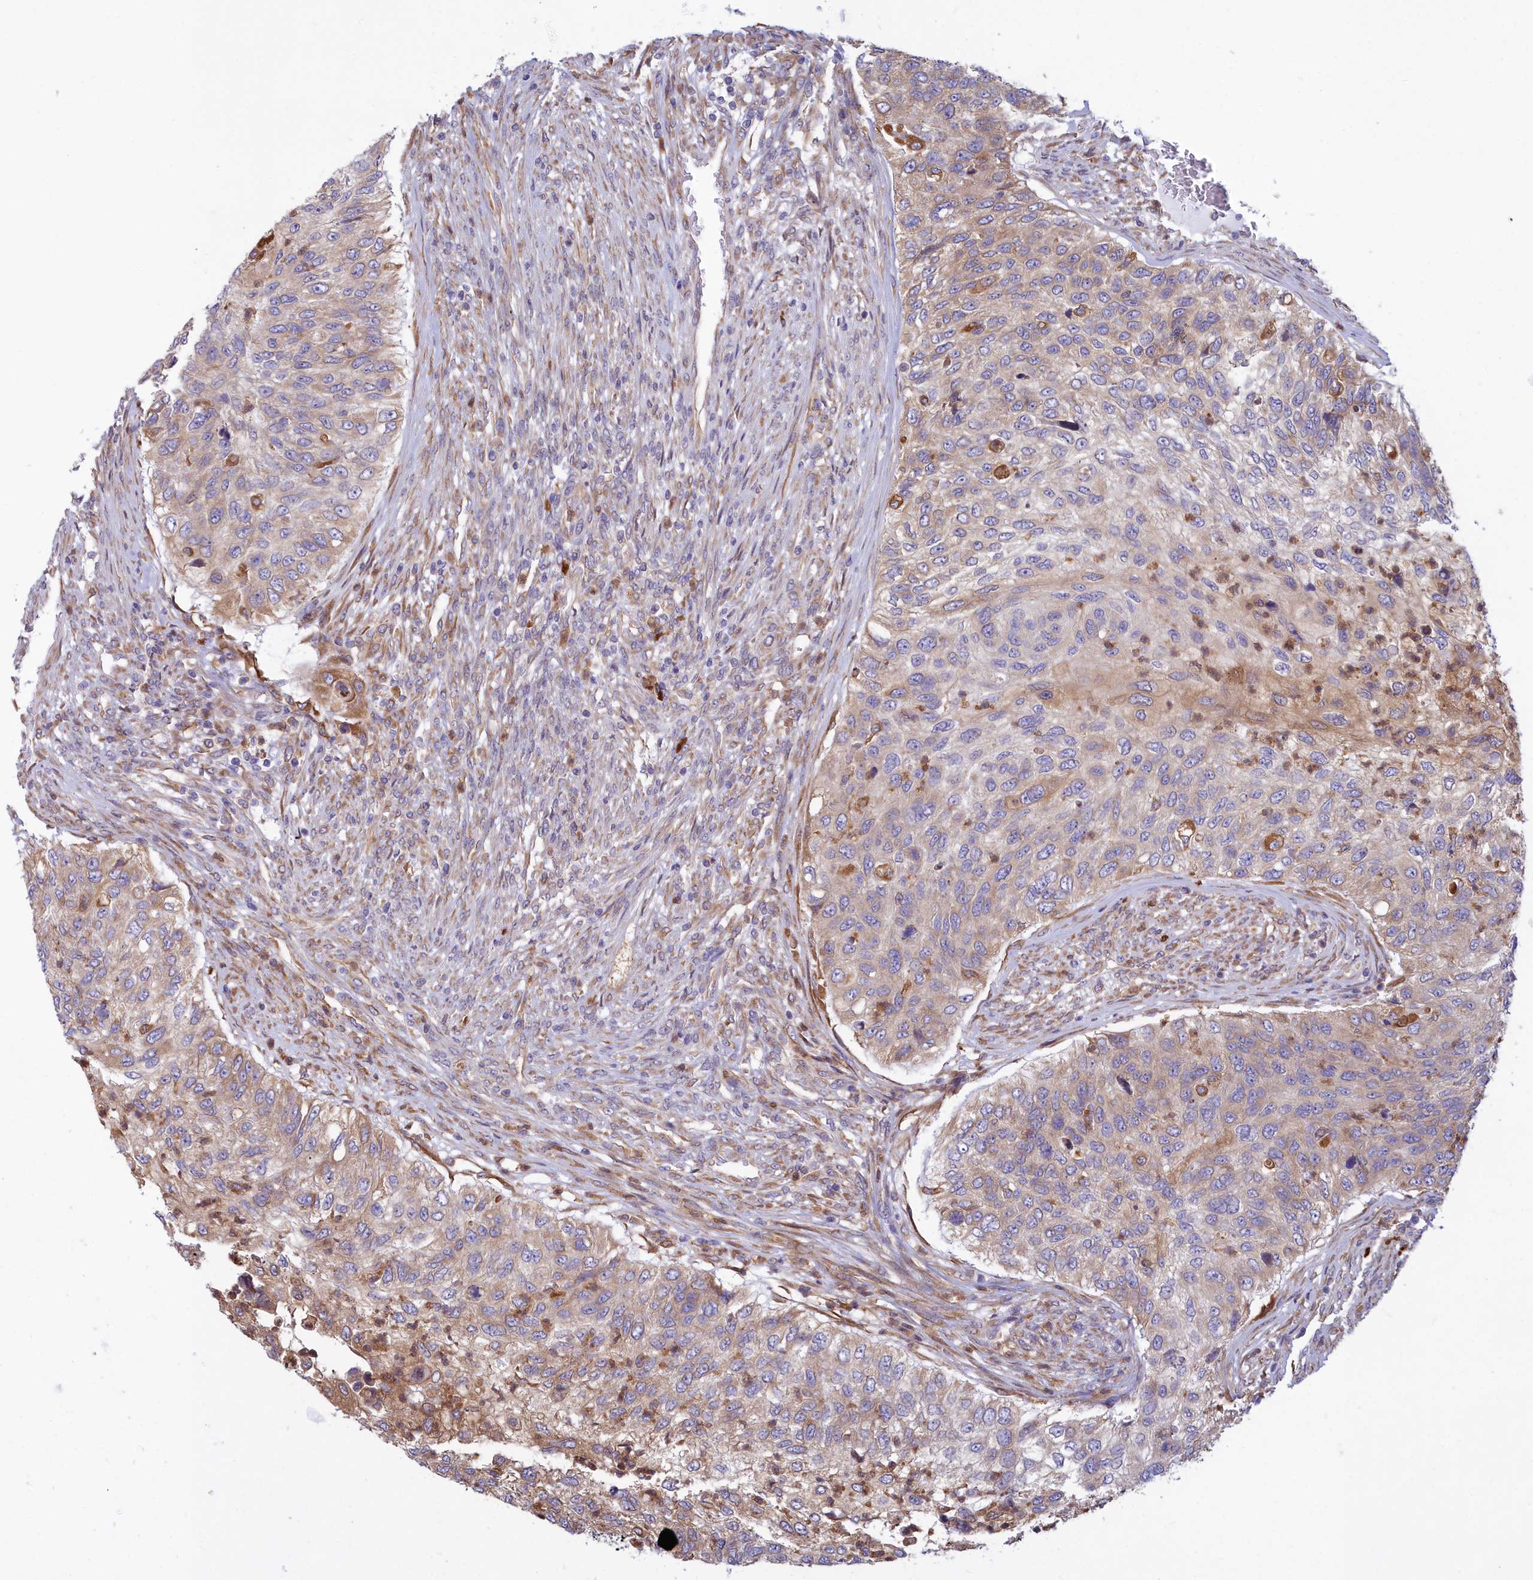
{"staining": {"intensity": "moderate", "quantity": ">75%", "location": "cytoplasmic/membranous"}, "tissue": "urothelial cancer", "cell_type": "Tumor cells", "image_type": "cancer", "snomed": [{"axis": "morphology", "description": "Urothelial carcinoma, High grade"}, {"axis": "topography", "description": "Urinary bladder"}], "caption": "Protein staining reveals moderate cytoplasmic/membranous positivity in approximately >75% of tumor cells in high-grade urothelial carcinoma. (DAB = brown stain, brightfield microscopy at high magnification).", "gene": "HM13", "patient": {"sex": "female", "age": 60}}